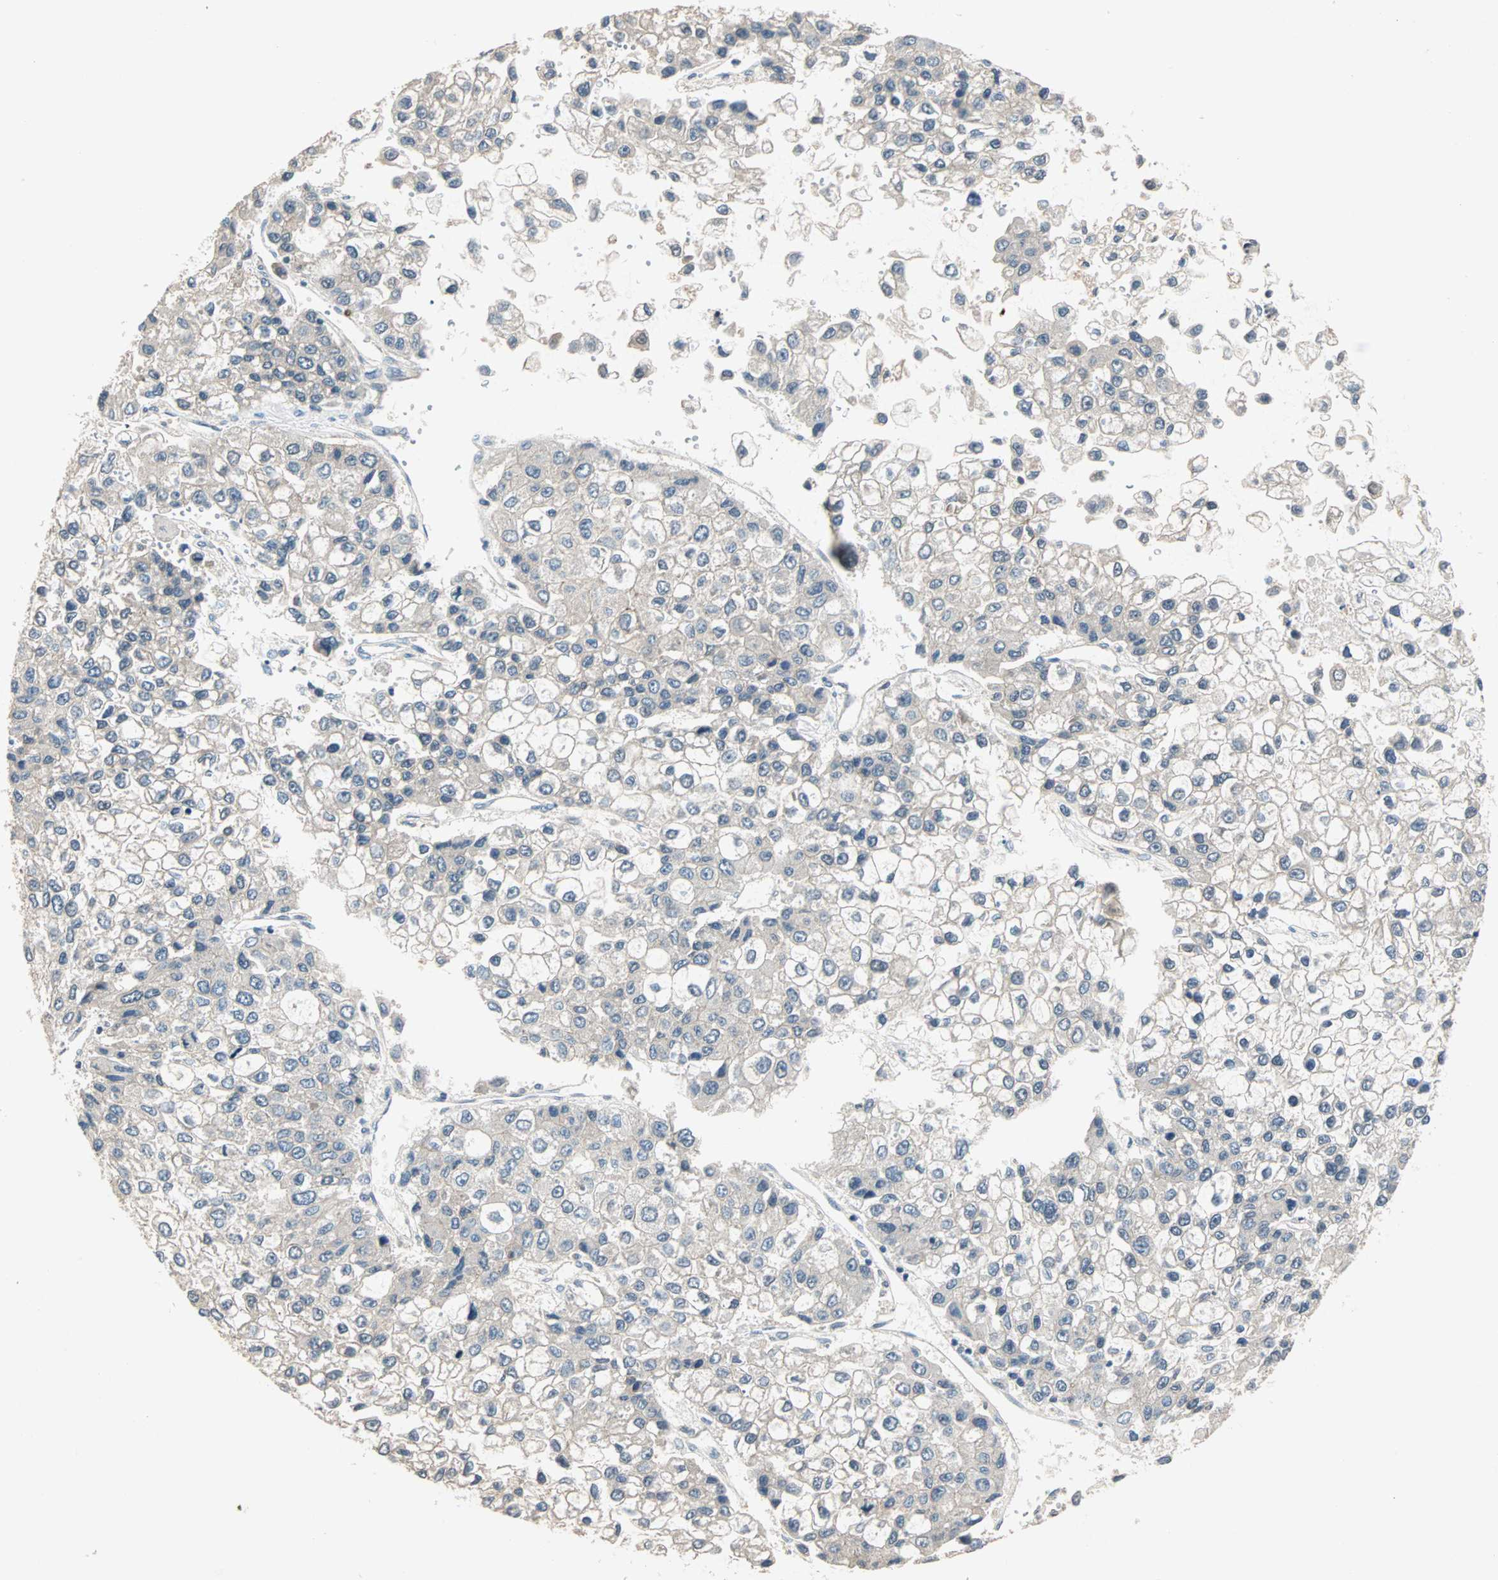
{"staining": {"intensity": "weak", "quantity": "<25%", "location": "cytoplasmic/membranous"}, "tissue": "liver cancer", "cell_type": "Tumor cells", "image_type": "cancer", "snomed": [{"axis": "morphology", "description": "Carcinoma, Hepatocellular, NOS"}, {"axis": "topography", "description": "Liver"}], "caption": "Tumor cells show no significant expression in liver cancer.", "gene": "TTF2", "patient": {"sex": "female", "age": 66}}